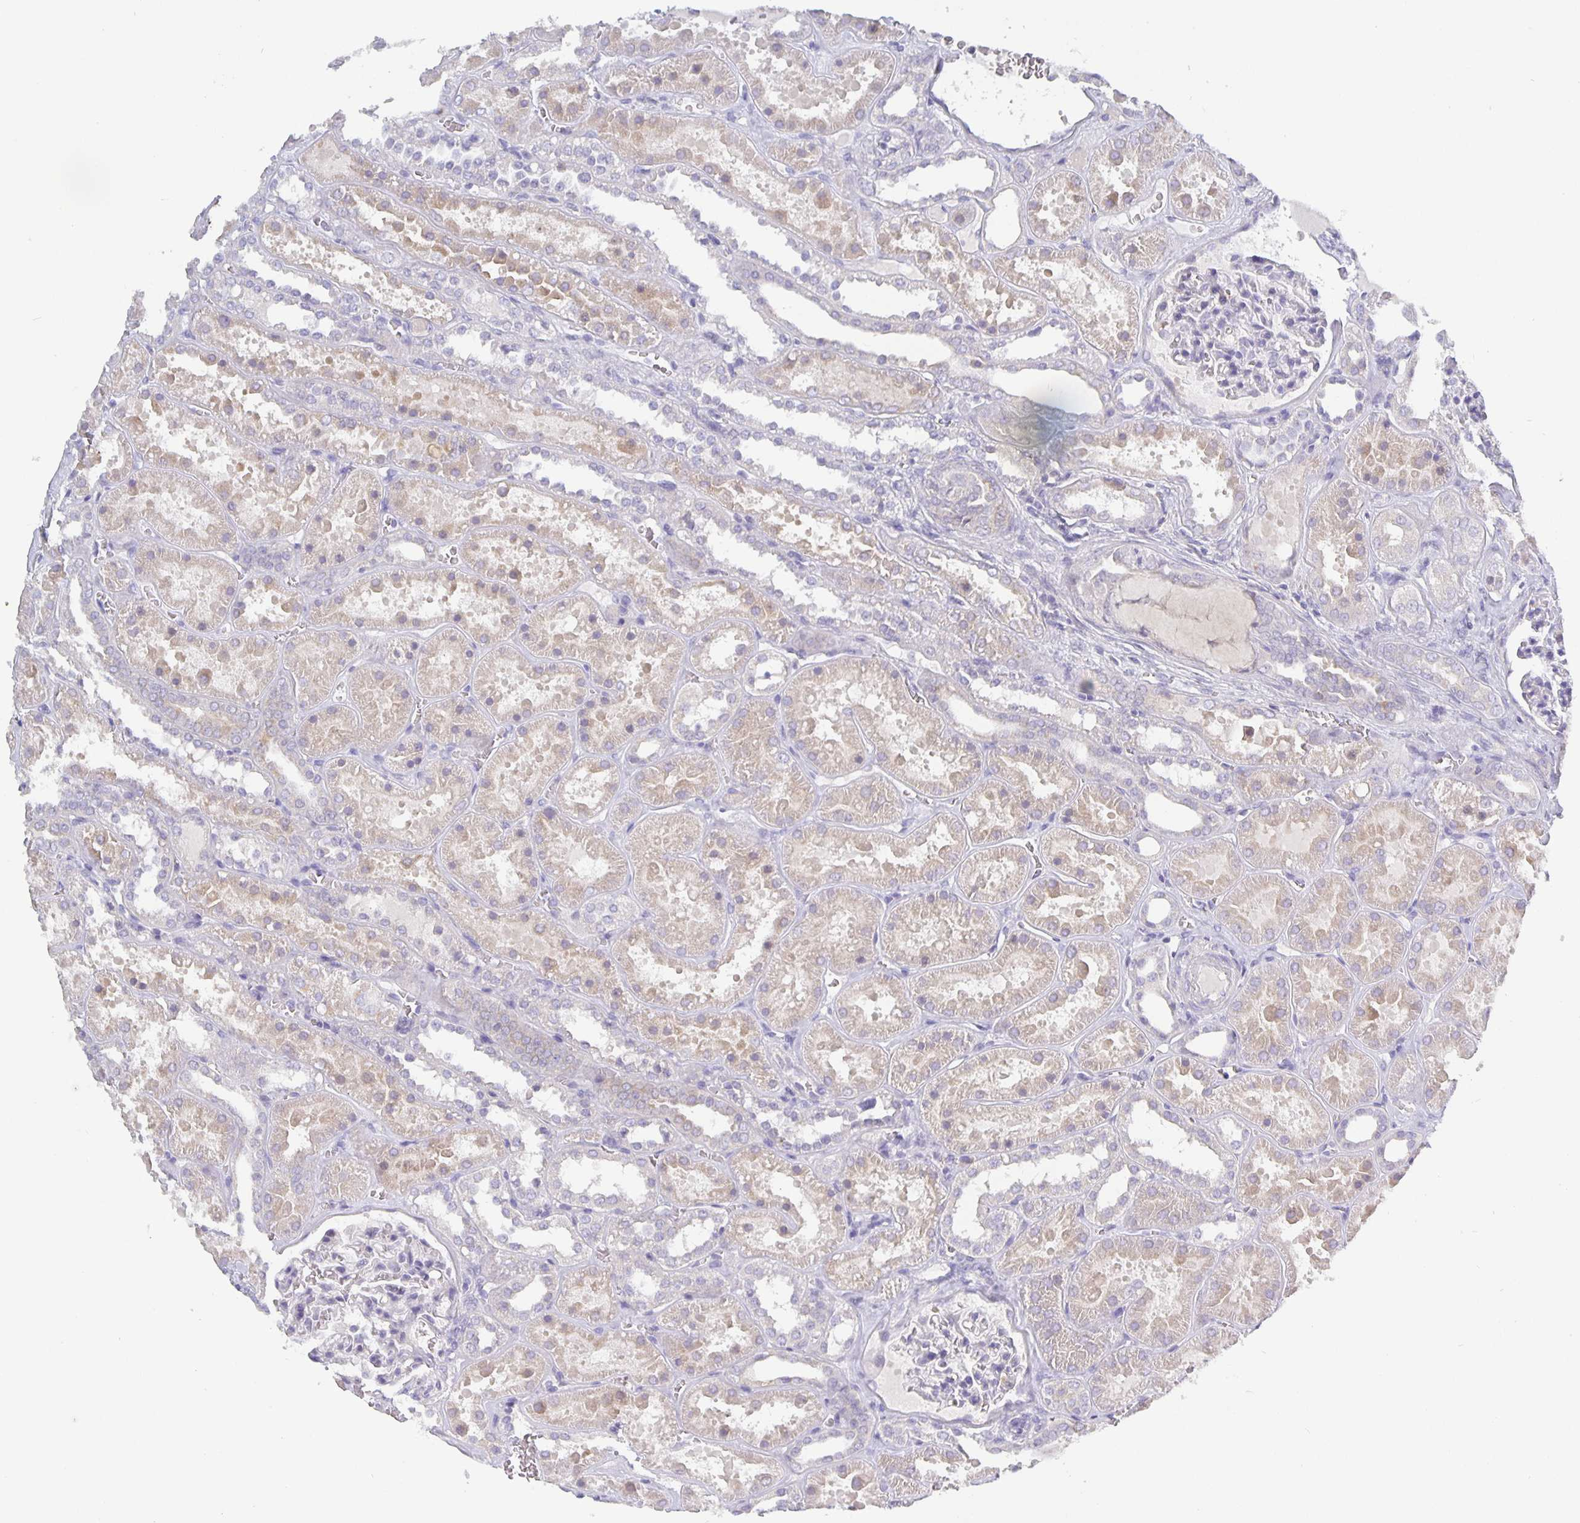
{"staining": {"intensity": "negative", "quantity": "none", "location": "none"}, "tissue": "kidney", "cell_type": "Cells in glomeruli", "image_type": "normal", "snomed": [{"axis": "morphology", "description": "Normal tissue, NOS"}, {"axis": "topography", "description": "Kidney"}], "caption": "IHC photomicrograph of normal kidney stained for a protein (brown), which reveals no staining in cells in glomeruli. (DAB (3,3'-diaminobenzidine) immunohistochemistry visualized using brightfield microscopy, high magnification).", "gene": "GDF15", "patient": {"sex": "female", "age": 41}}